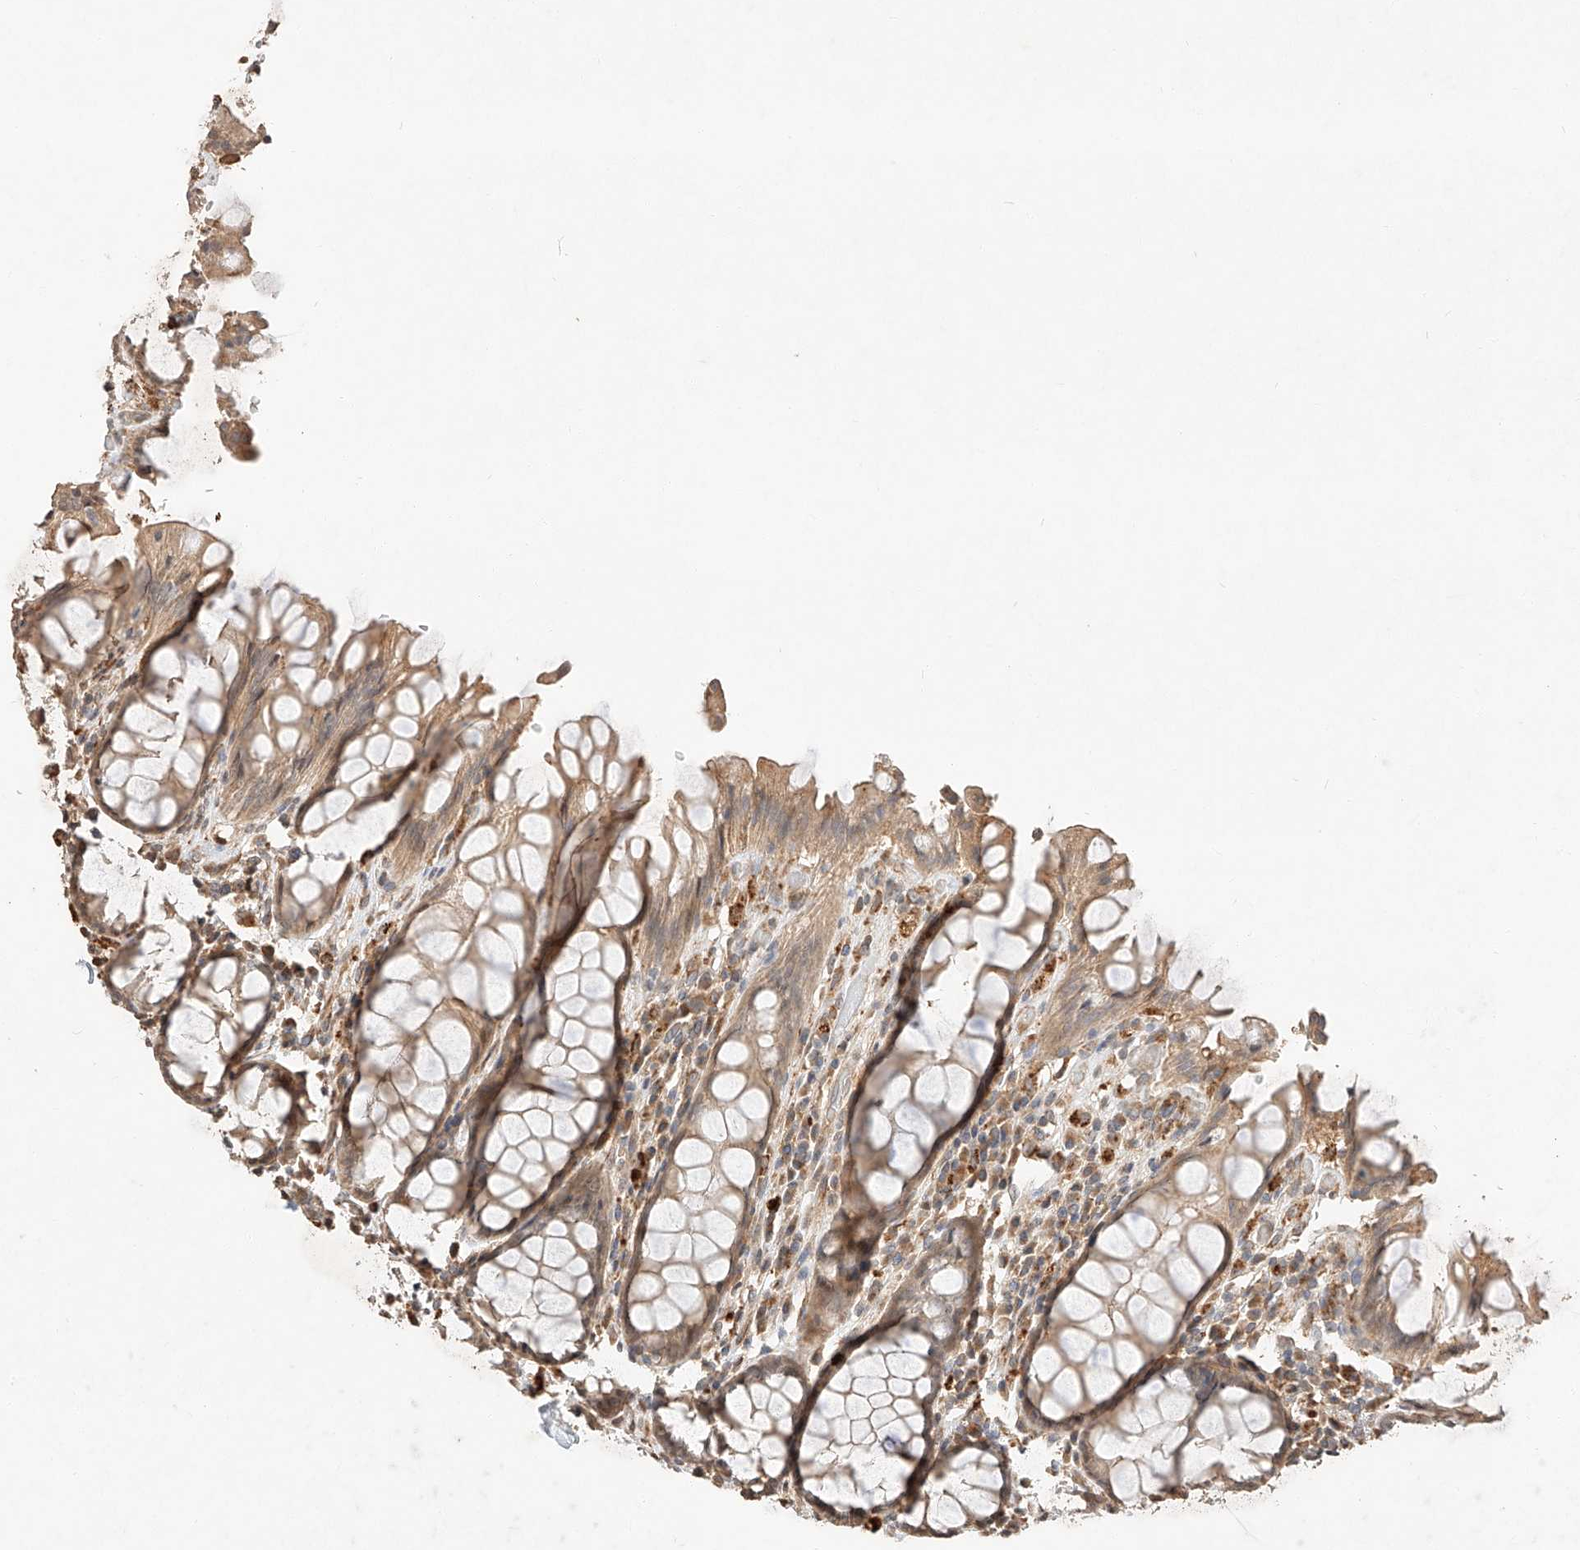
{"staining": {"intensity": "moderate", "quantity": ">75%", "location": "cytoplasmic/membranous"}, "tissue": "rectum", "cell_type": "Glandular cells", "image_type": "normal", "snomed": [{"axis": "morphology", "description": "Normal tissue, NOS"}, {"axis": "topography", "description": "Rectum"}], "caption": "A micrograph of human rectum stained for a protein displays moderate cytoplasmic/membranous brown staining in glandular cells.", "gene": "SUSD6", "patient": {"sex": "male", "age": 64}}